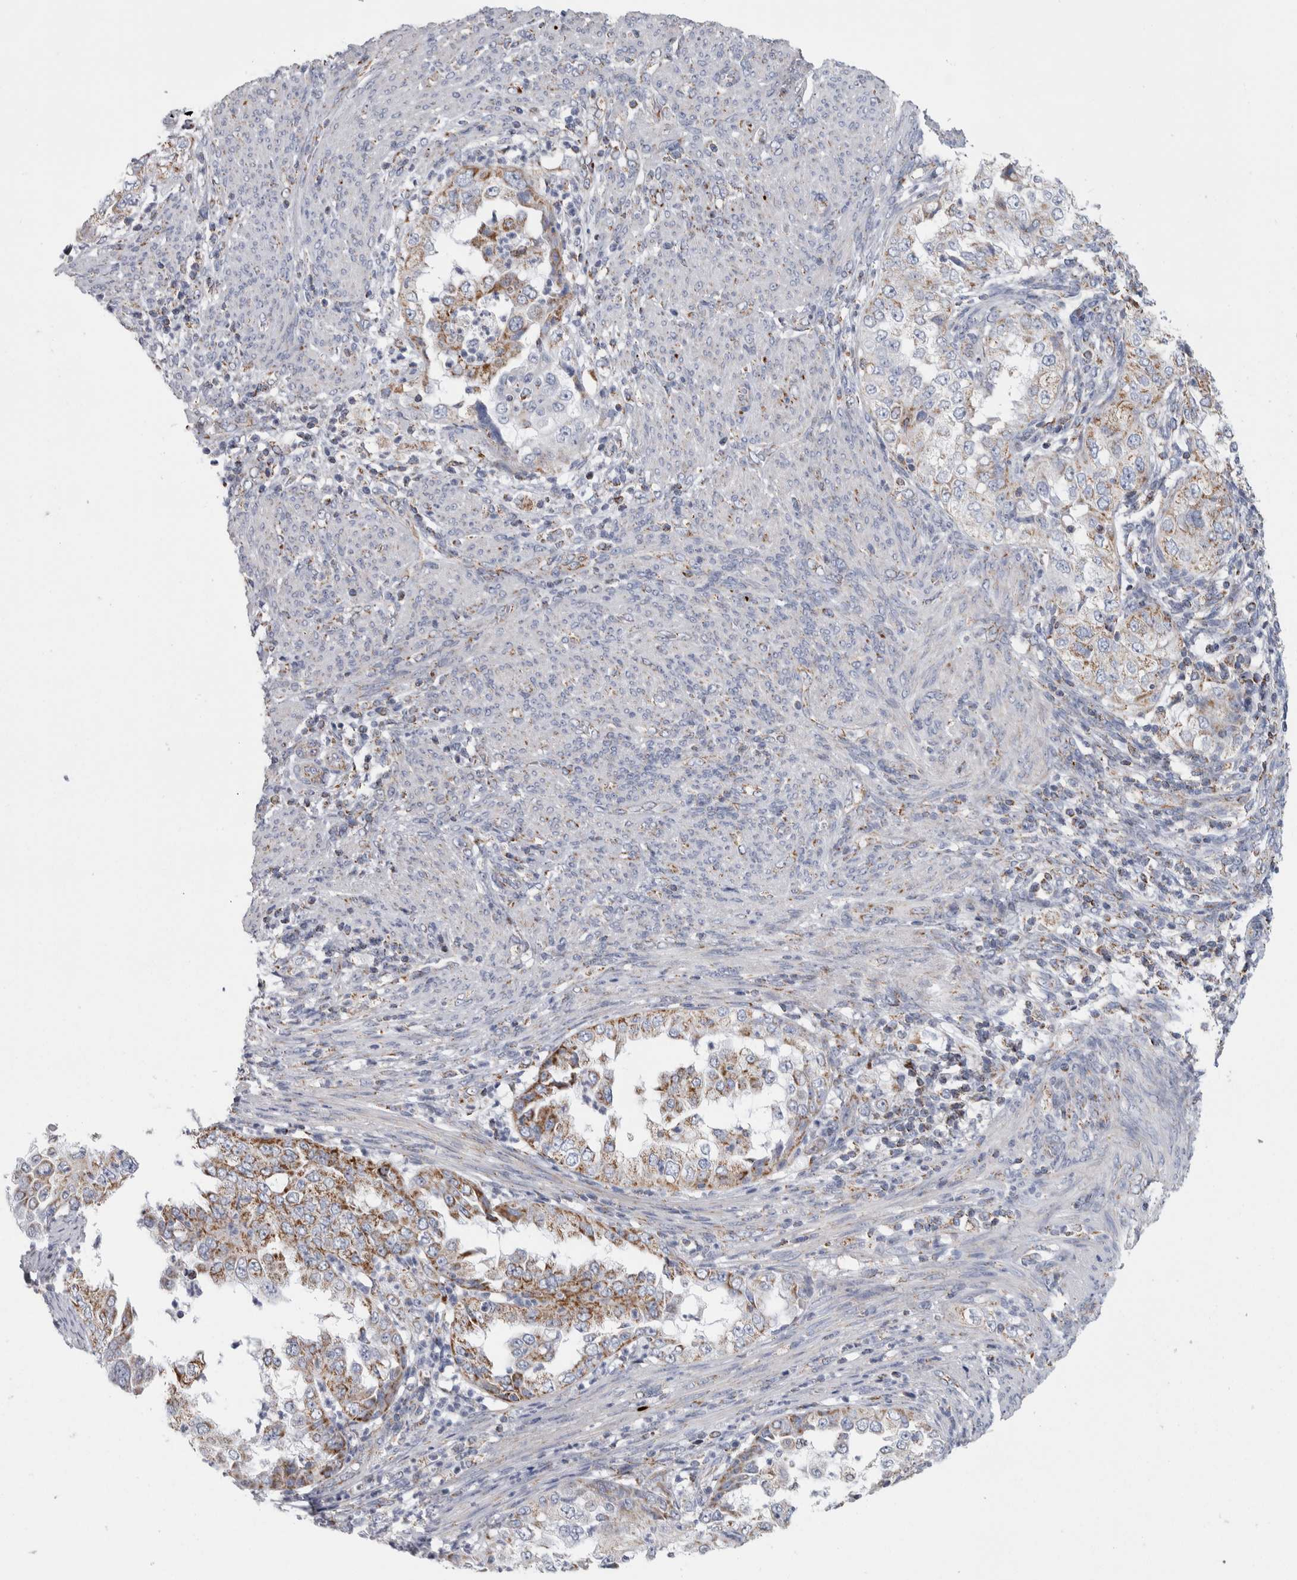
{"staining": {"intensity": "moderate", "quantity": "25%-75%", "location": "cytoplasmic/membranous"}, "tissue": "endometrial cancer", "cell_type": "Tumor cells", "image_type": "cancer", "snomed": [{"axis": "morphology", "description": "Adenocarcinoma, NOS"}, {"axis": "topography", "description": "Endometrium"}], "caption": "Human endometrial cancer (adenocarcinoma) stained with a protein marker demonstrates moderate staining in tumor cells.", "gene": "ETFA", "patient": {"sex": "female", "age": 85}}